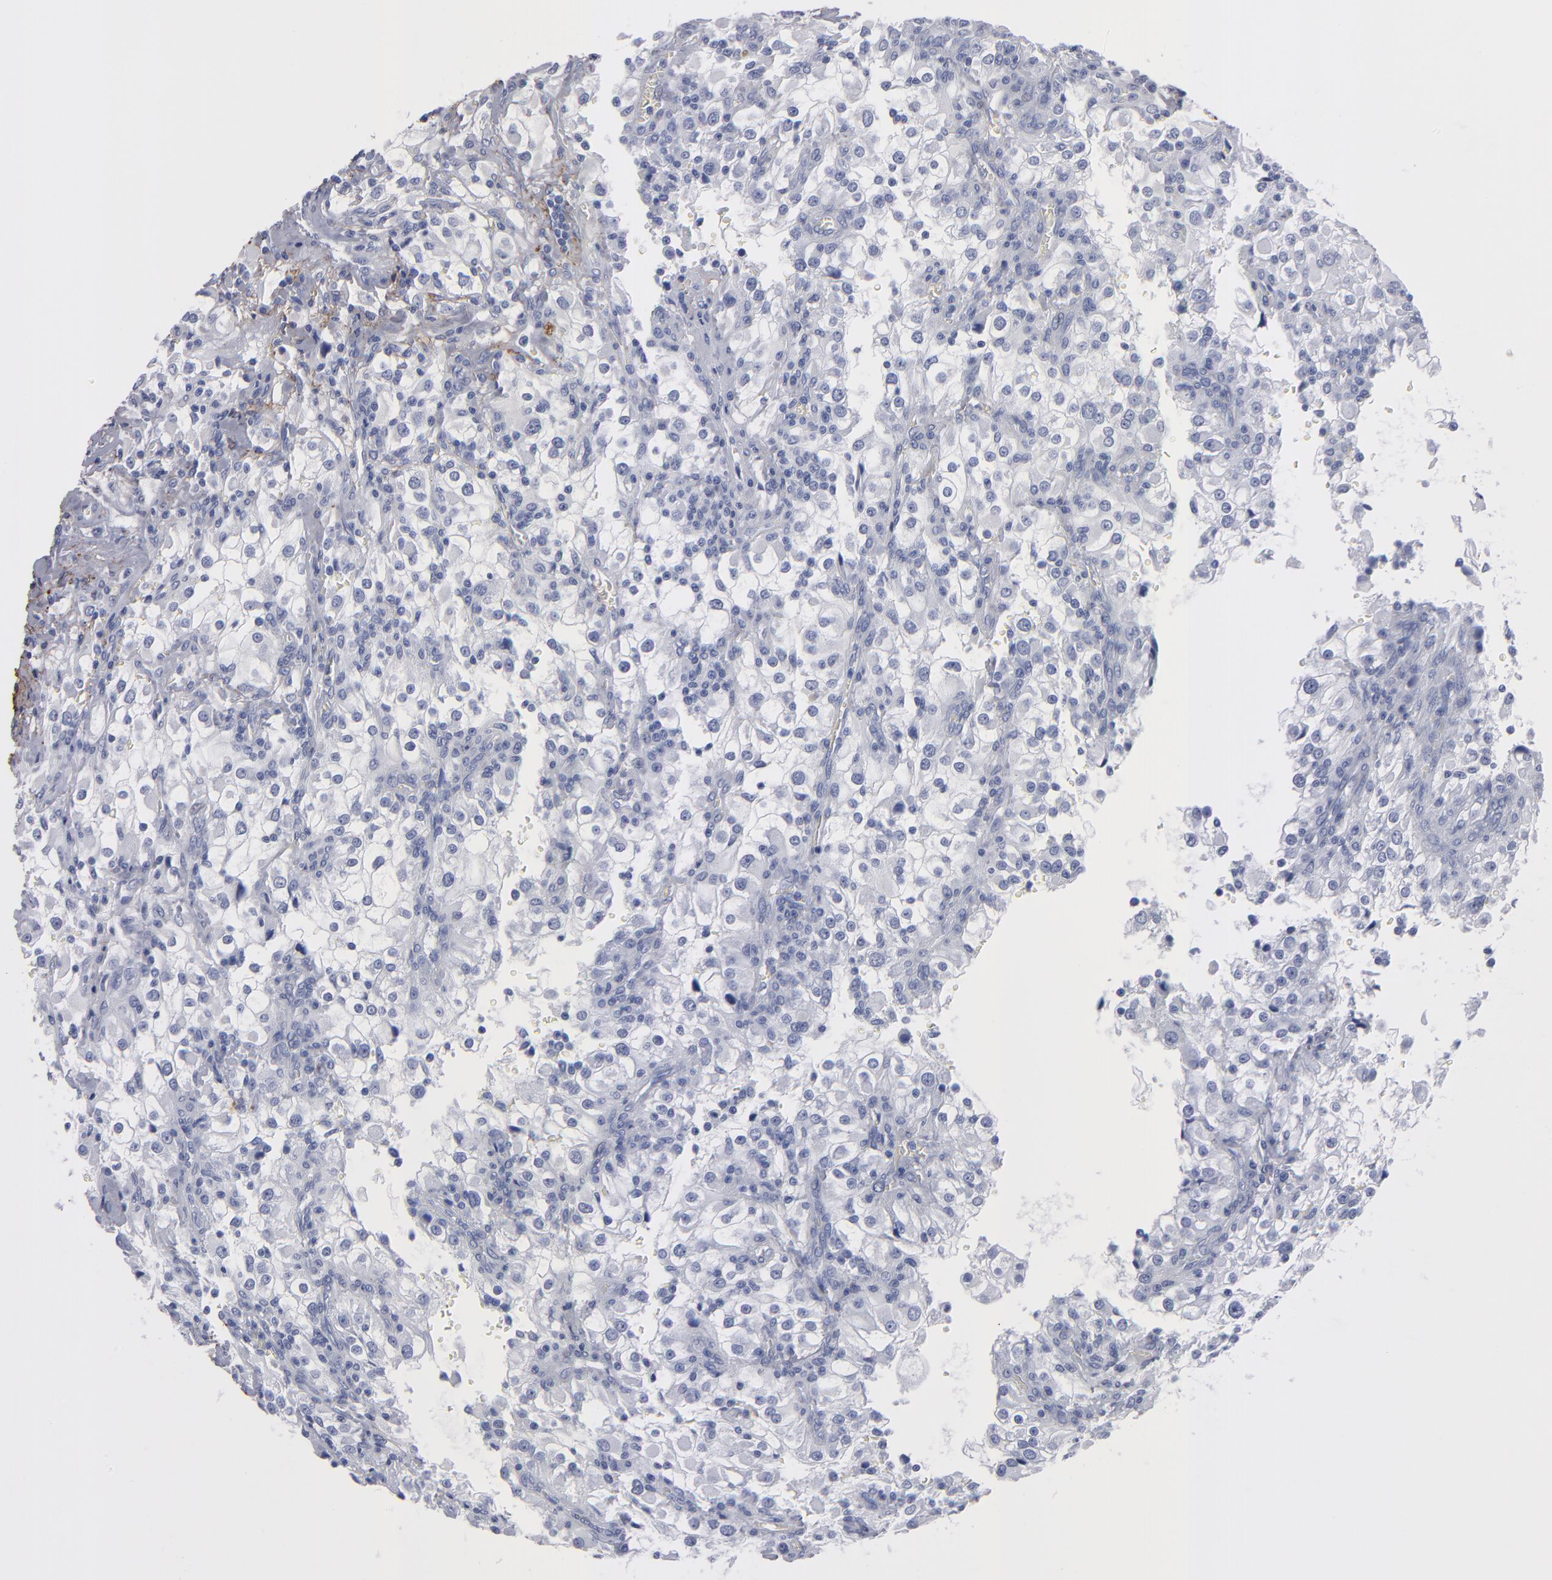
{"staining": {"intensity": "negative", "quantity": "none", "location": "none"}, "tissue": "renal cancer", "cell_type": "Tumor cells", "image_type": "cancer", "snomed": [{"axis": "morphology", "description": "Adenocarcinoma, NOS"}, {"axis": "topography", "description": "Kidney"}], "caption": "This is an IHC micrograph of human renal cancer (adenocarcinoma). There is no positivity in tumor cells.", "gene": "EMILIN1", "patient": {"sex": "female", "age": 52}}